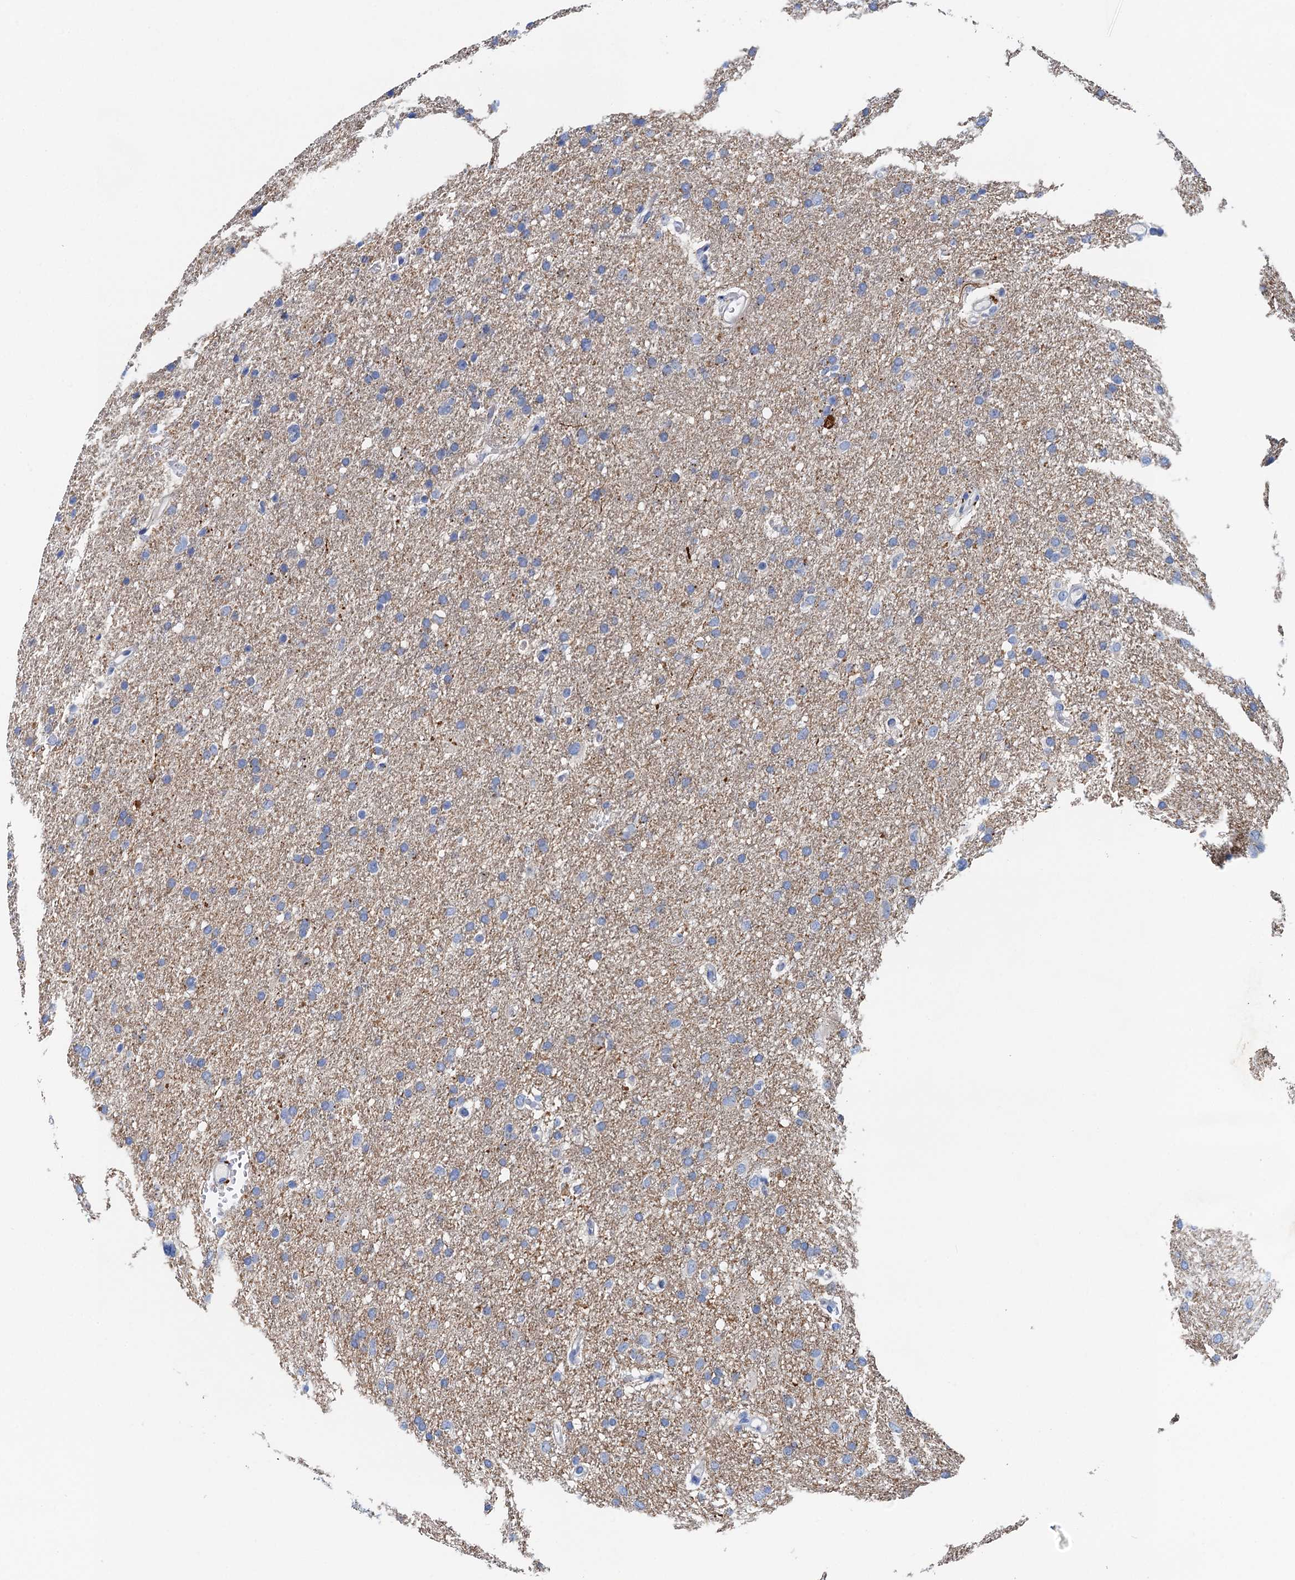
{"staining": {"intensity": "weak", "quantity": "25%-75%", "location": "cytoplasmic/membranous"}, "tissue": "glioma", "cell_type": "Tumor cells", "image_type": "cancer", "snomed": [{"axis": "morphology", "description": "Glioma, malignant, High grade"}, {"axis": "topography", "description": "Cerebral cortex"}], "caption": "This micrograph demonstrates immunohistochemistry (IHC) staining of high-grade glioma (malignant), with low weak cytoplasmic/membranous positivity in approximately 25%-75% of tumor cells.", "gene": "NLRP10", "patient": {"sex": "female", "age": 36}}